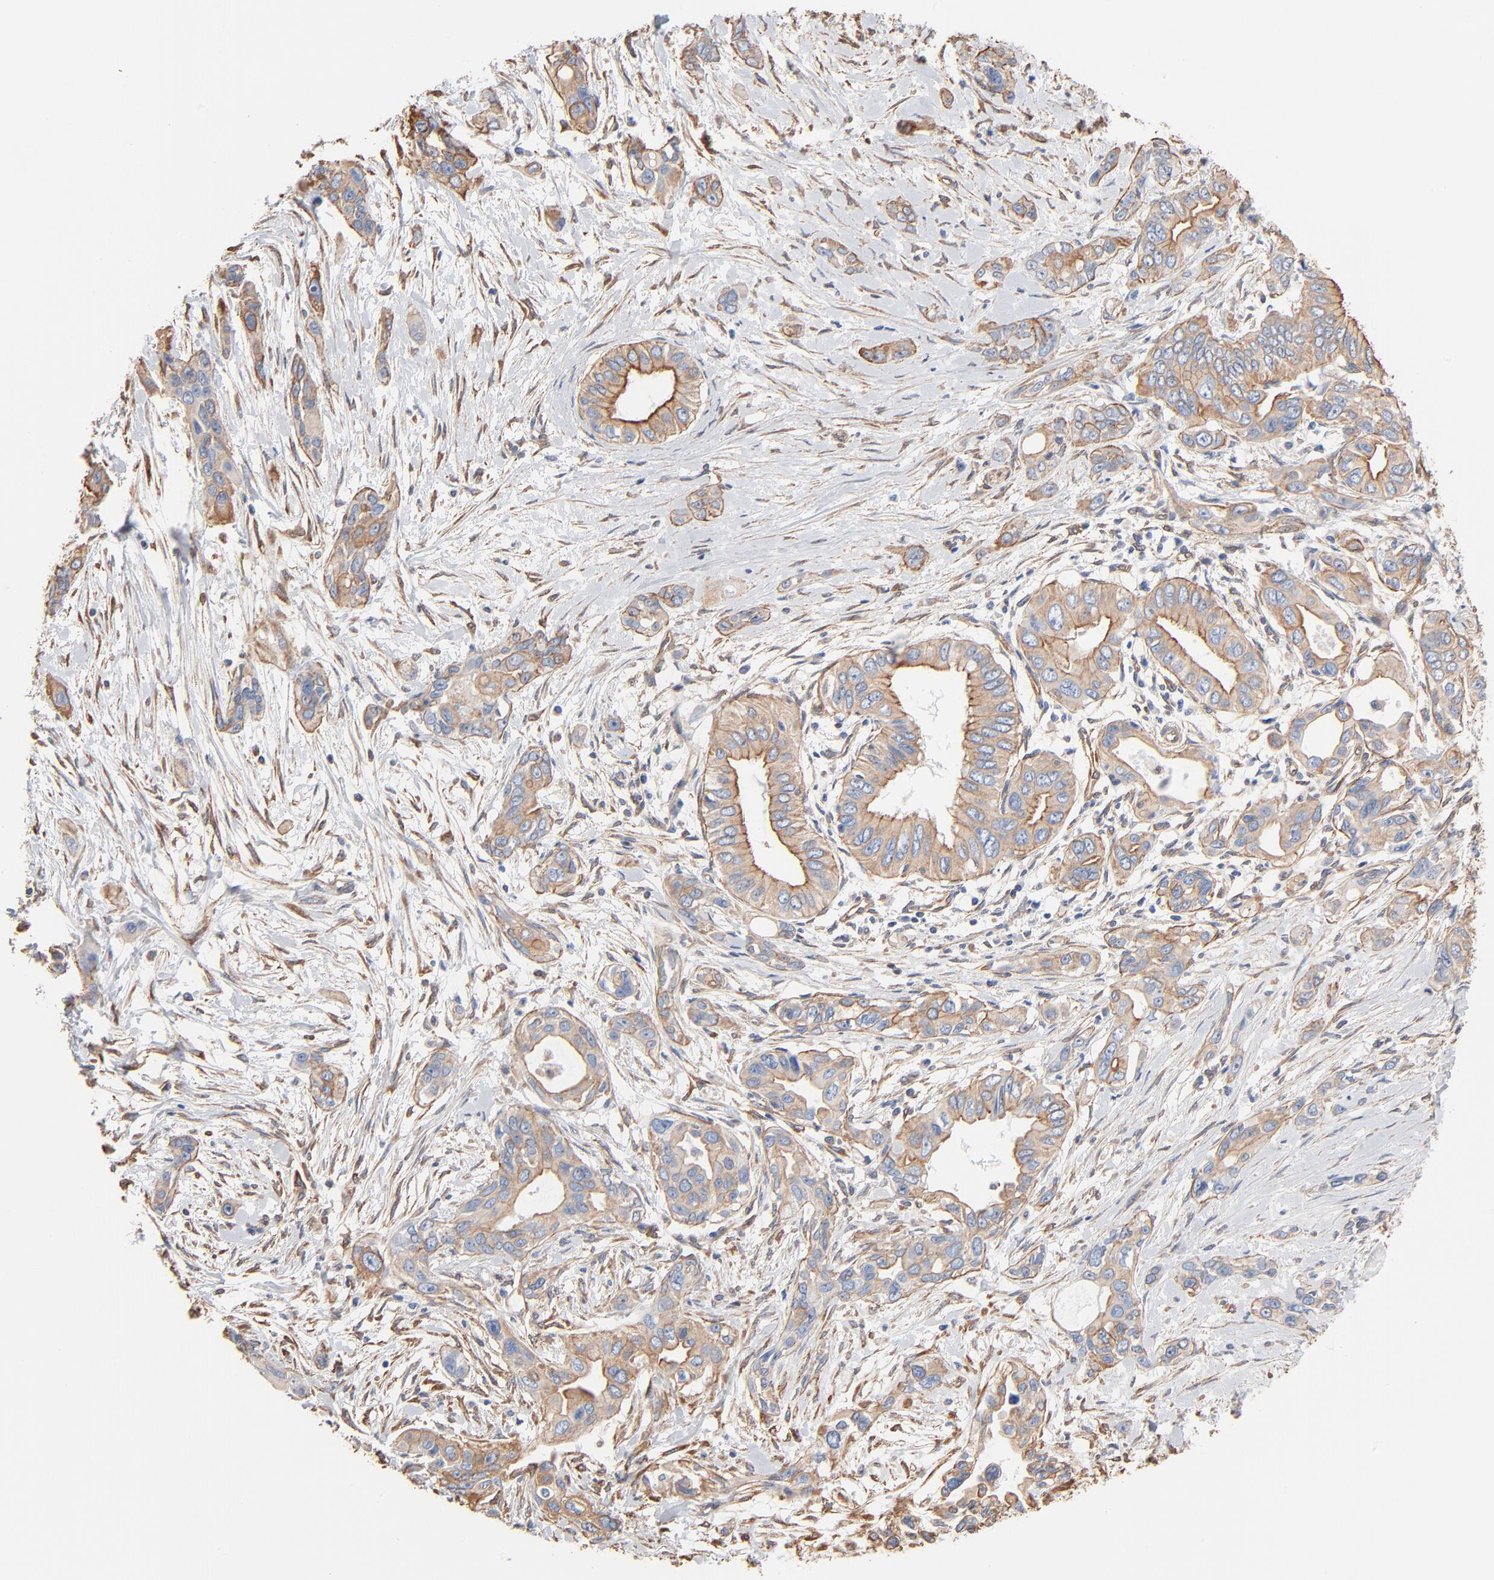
{"staining": {"intensity": "weak", "quantity": ">75%", "location": "cytoplasmic/membranous"}, "tissue": "pancreatic cancer", "cell_type": "Tumor cells", "image_type": "cancer", "snomed": [{"axis": "morphology", "description": "Adenocarcinoma, NOS"}, {"axis": "topography", "description": "Pancreas"}], "caption": "The micrograph exhibits staining of pancreatic cancer, revealing weak cytoplasmic/membranous protein positivity (brown color) within tumor cells.", "gene": "ABCD4", "patient": {"sex": "female", "age": 60}}